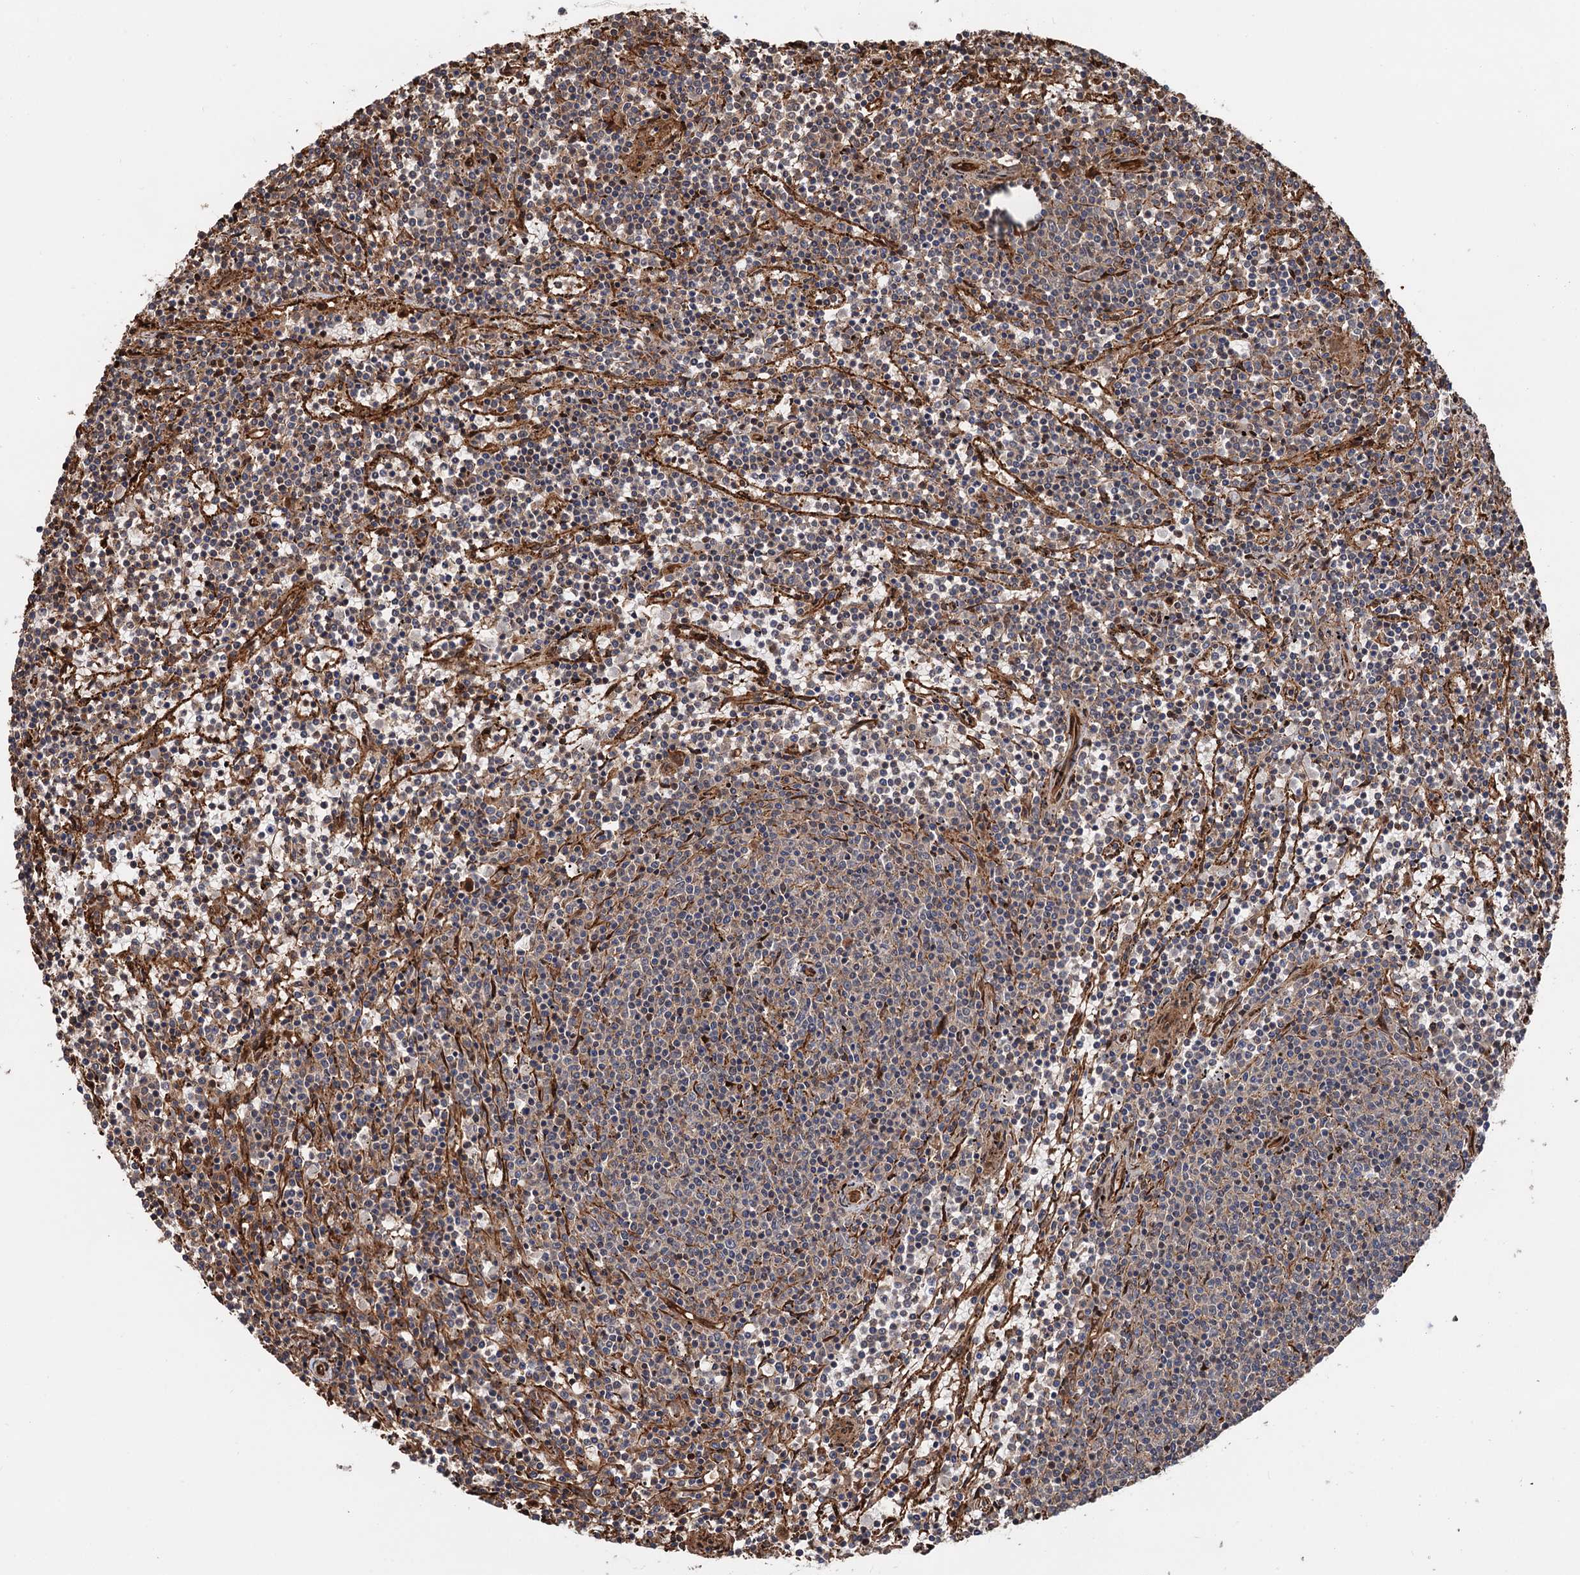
{"staining": {"intensity": "weak", "quantity": "<25%", "location": "cytoplasmic/membranous"}, "tissue": "lymphoma", "cell_type": "Tumor cells", "image_type": "cancer", "snomed": [{"axis": "morphology", "description": "Malignant lymphoma, non-Hodgkin's type, Low grade"}, {"axis": "topography", "description": "Spleen"}], "caption": "Human malignant lymphoma, non-Hodgkin's type (low-grade) stained for a protein using IHC reveals no staining in tumor cells.", "gene": "SNRNP25", "patient": {"sex": "female", "age": 50}}